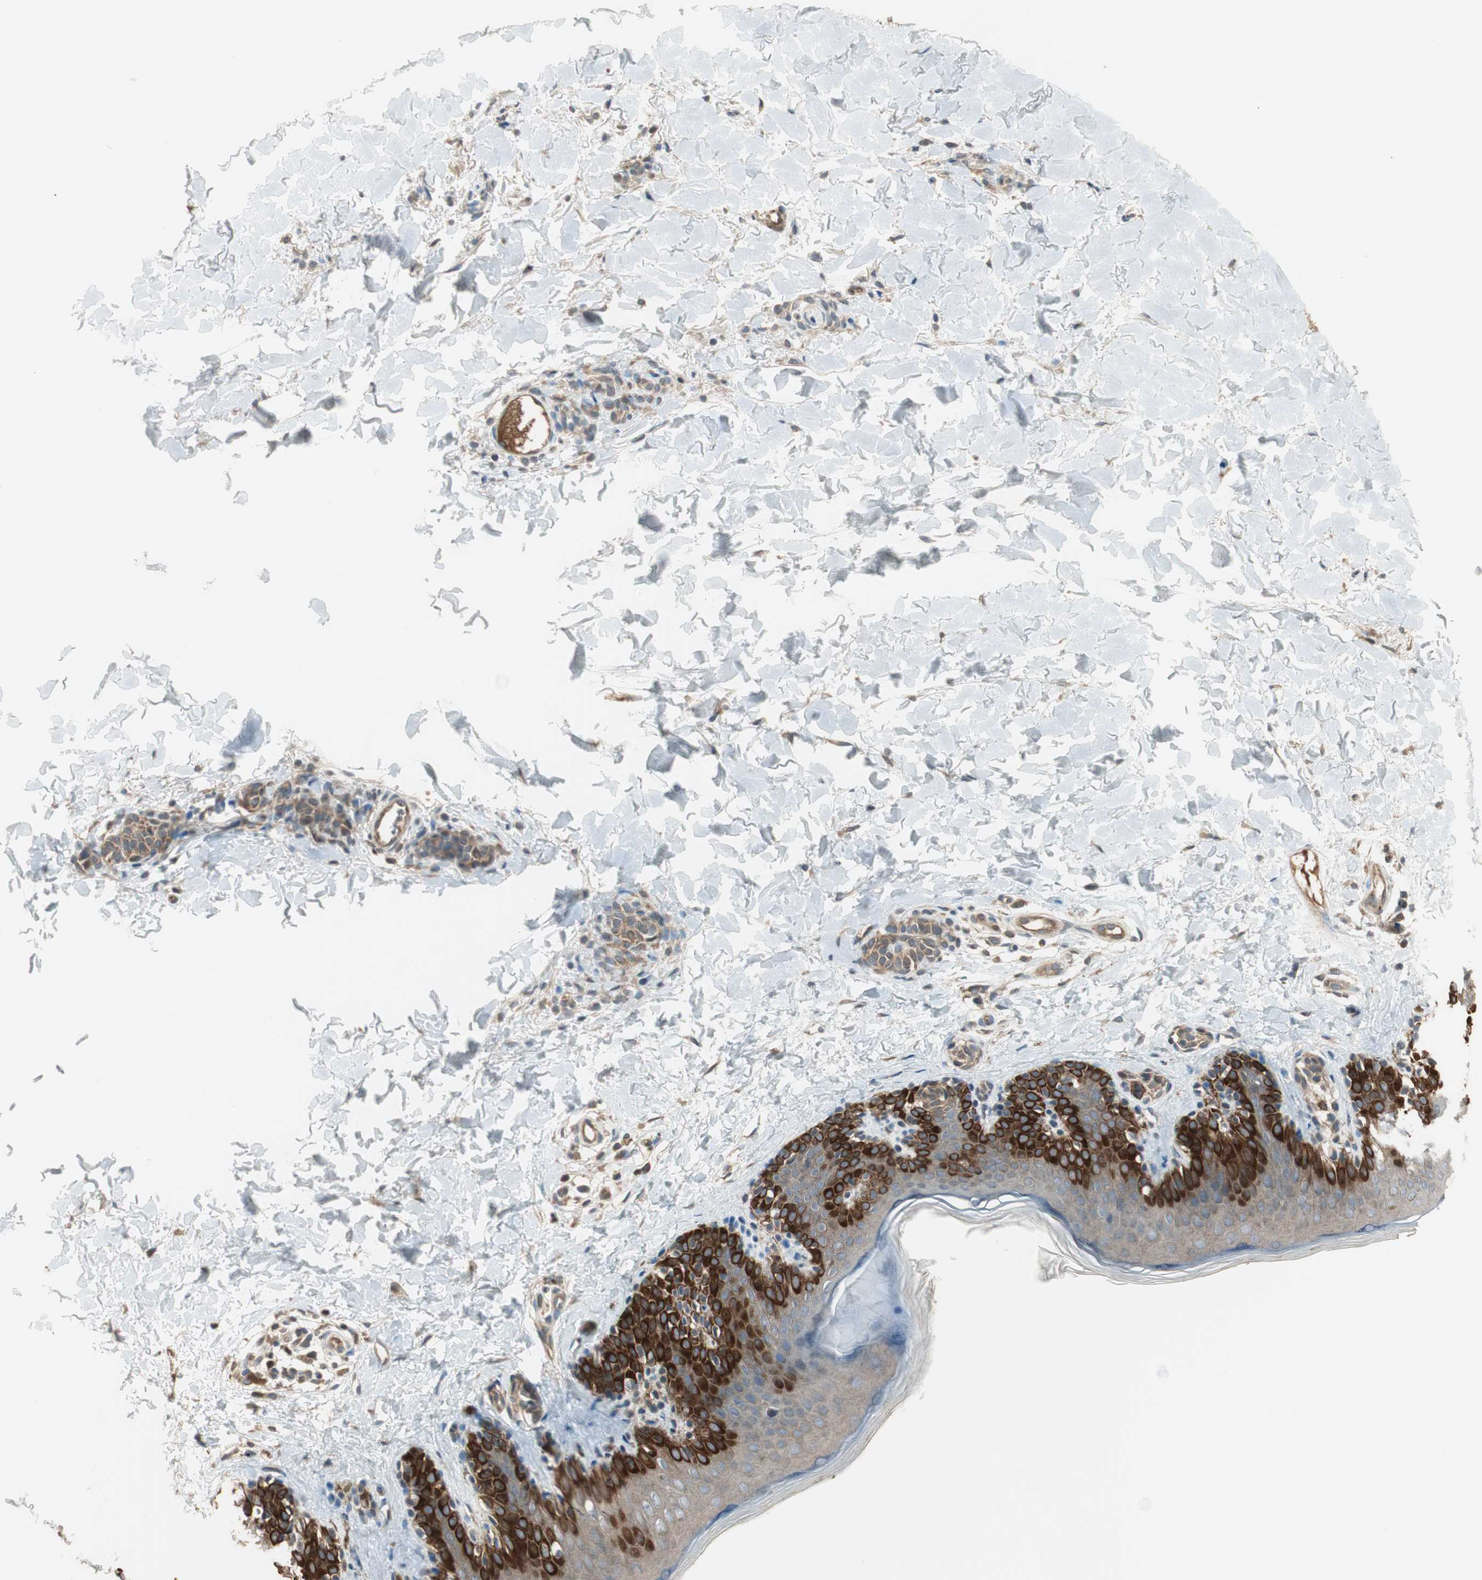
{"staining": {"intensity": "negative", "quantity": "none", "location": "none"}, "tissue": "skin", "cell_type": "Fibroblasts", "image_type": "normal", "snomed": [{"axis": "morphology", "description": "Normal tissue, NOS"}, {"axis": "topography", "description": "Skin"}], "caption": "Photomicrograph shows no protein staining in fibroblasts of normal skin.", "gene": "PFDN5", "patient": {"sex": "male", "age": 16}}